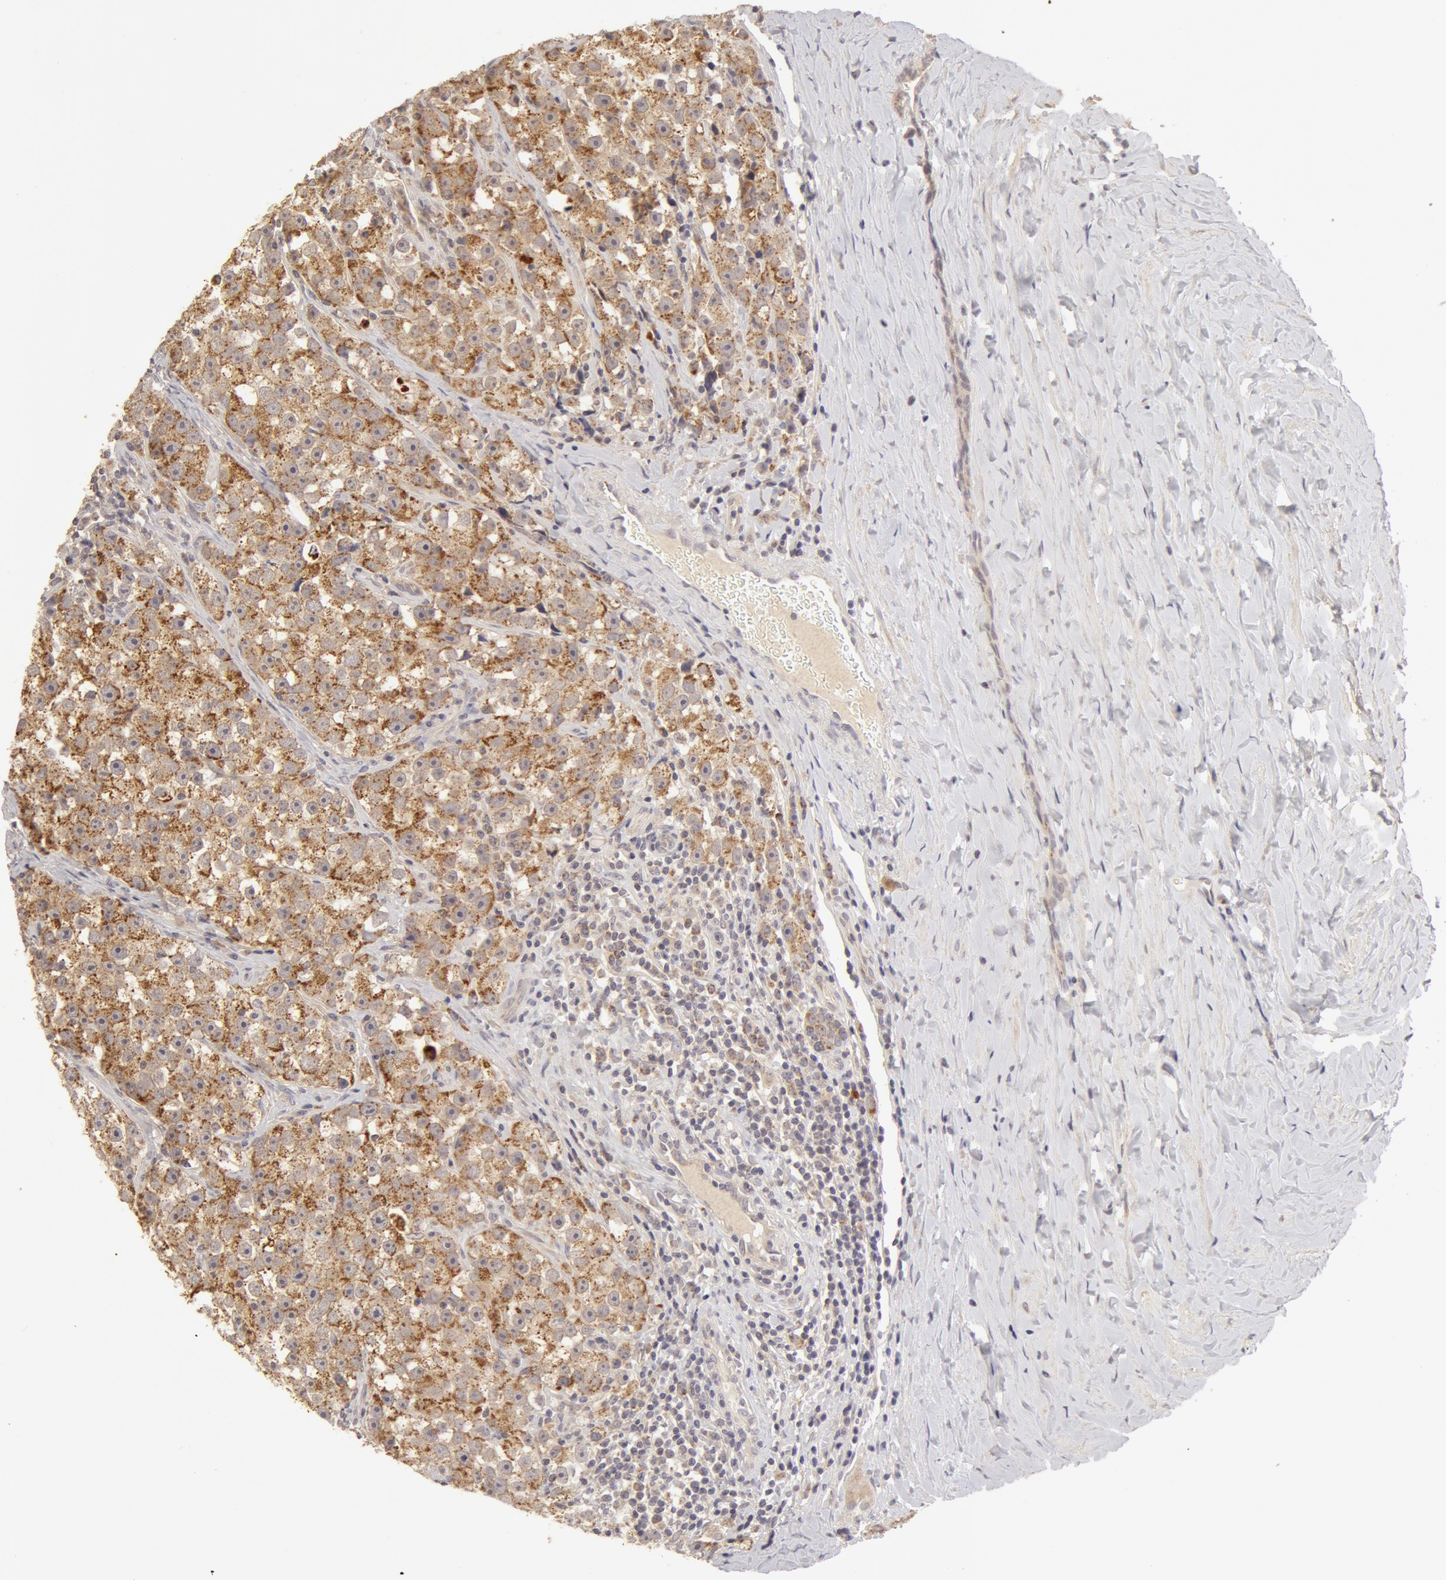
{"staining": {"intensity": "moderate", "quantity": ">75%", "location": "cytoplasmic/membranous"}, "tissue": "testis cancer", "cell_type": "Tumor cells", "image_type": "cancer", "snomed": [{"axis": "morphology", "description": "Seminoma, NOS"}, {"axis": "topography", "description": "Testis"}], "caption": "Immunohistochemical staining of testis cancer demonstrates medium levels of moderate cytoplasmic/membranous protein expression in about >75% of tumor cells.", "gene": "ADPRH", "patient": {"sex": "male", "age": 32}}